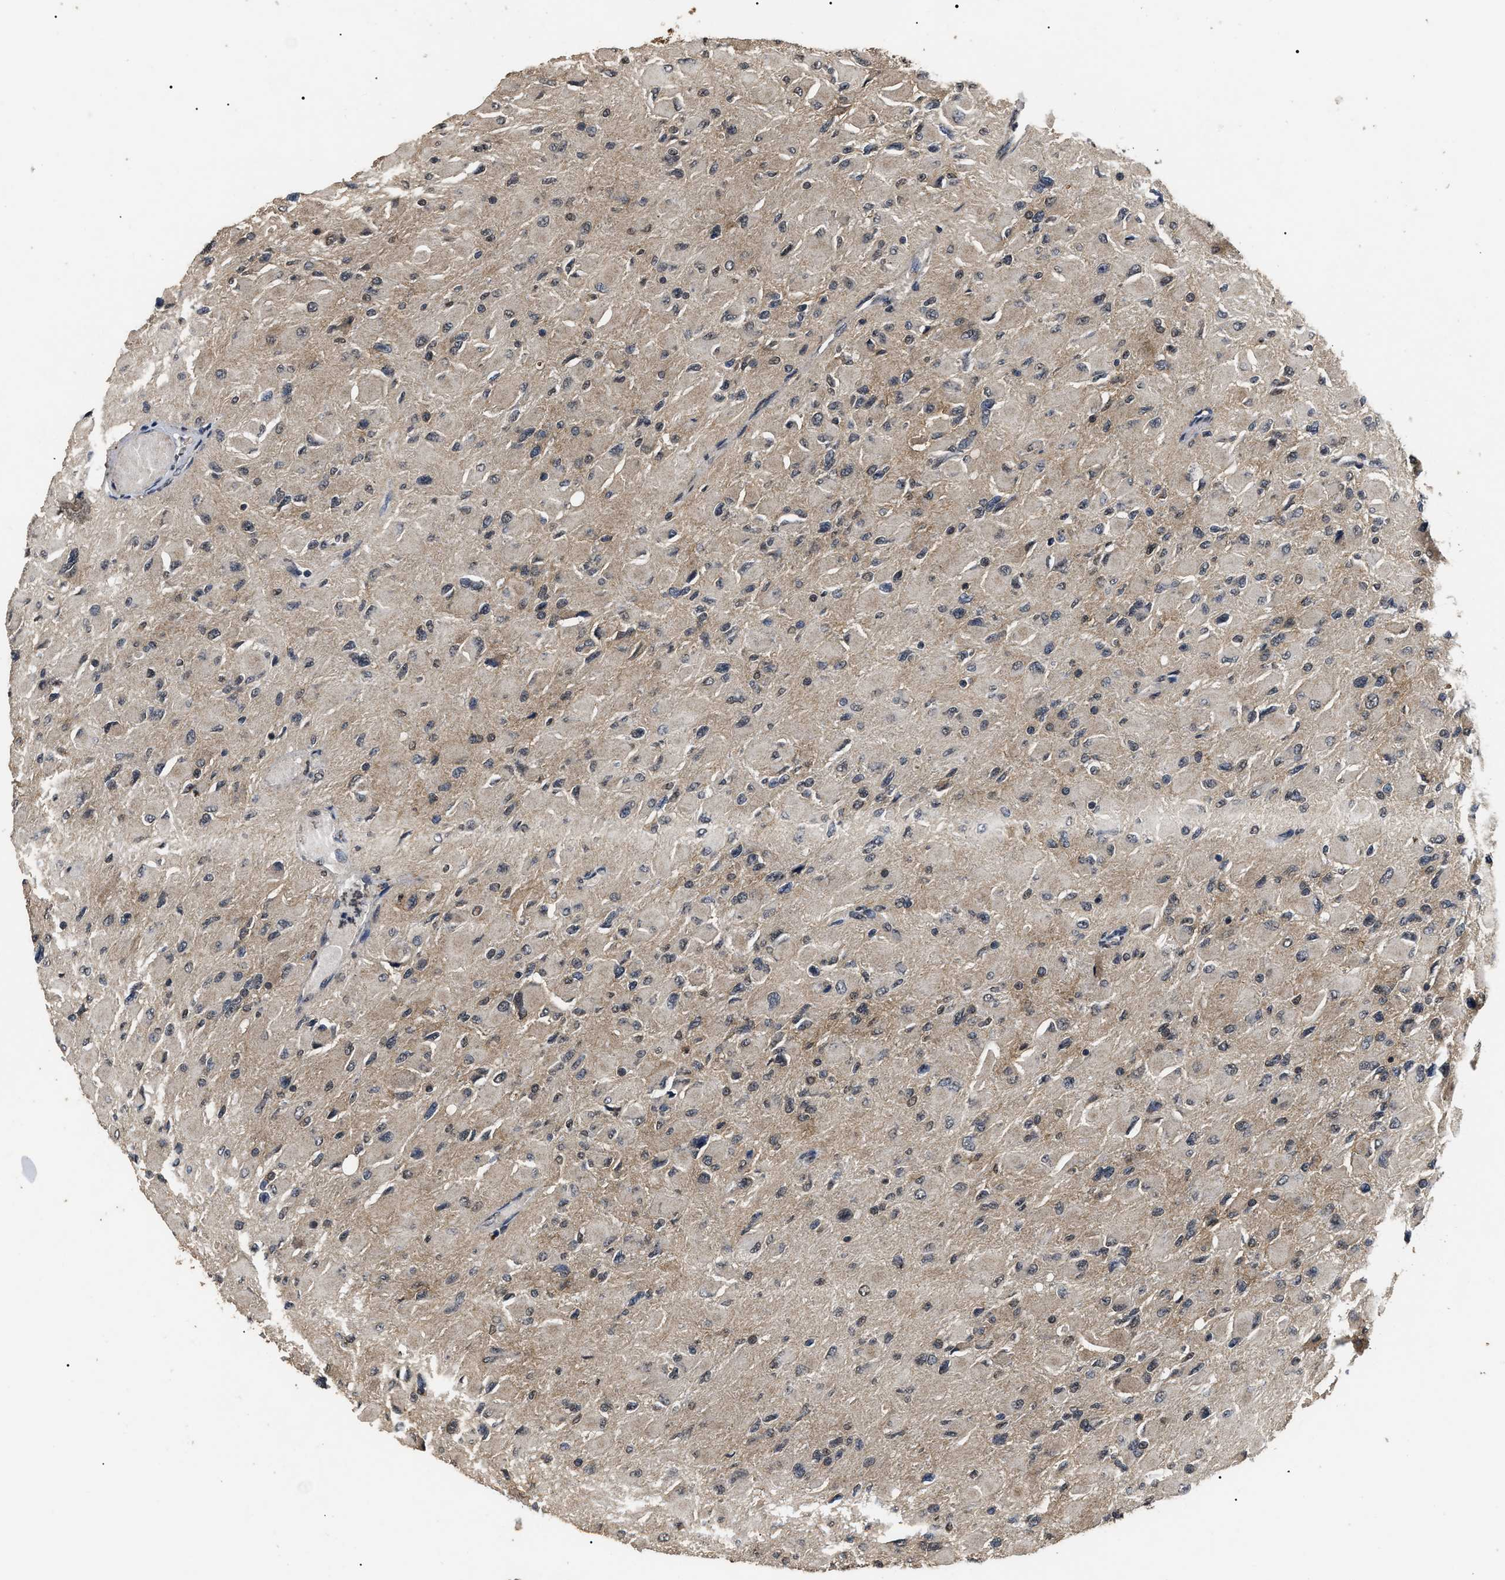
{"staining": {"intensity": "weak", "quantity": "<25%", "location": "nuclear"}, "tissue": "glioma", "cell_type": "Tumor cells", "image_type": "cancer", "snomed": [{"axis": "morphology", "description": "Glioma, malignant, High grade"}, {"axis": "topography", "description": "Cerebral cortex"}], "caption": "Immunohistochemistry (IHC) micrograph of human malignant glioma (high-grade) stained for a protein (brown), which exhibits no expression in tumor cells.", "gene": "ANP32E", "patient": {"sex": "female", "age": 36}}